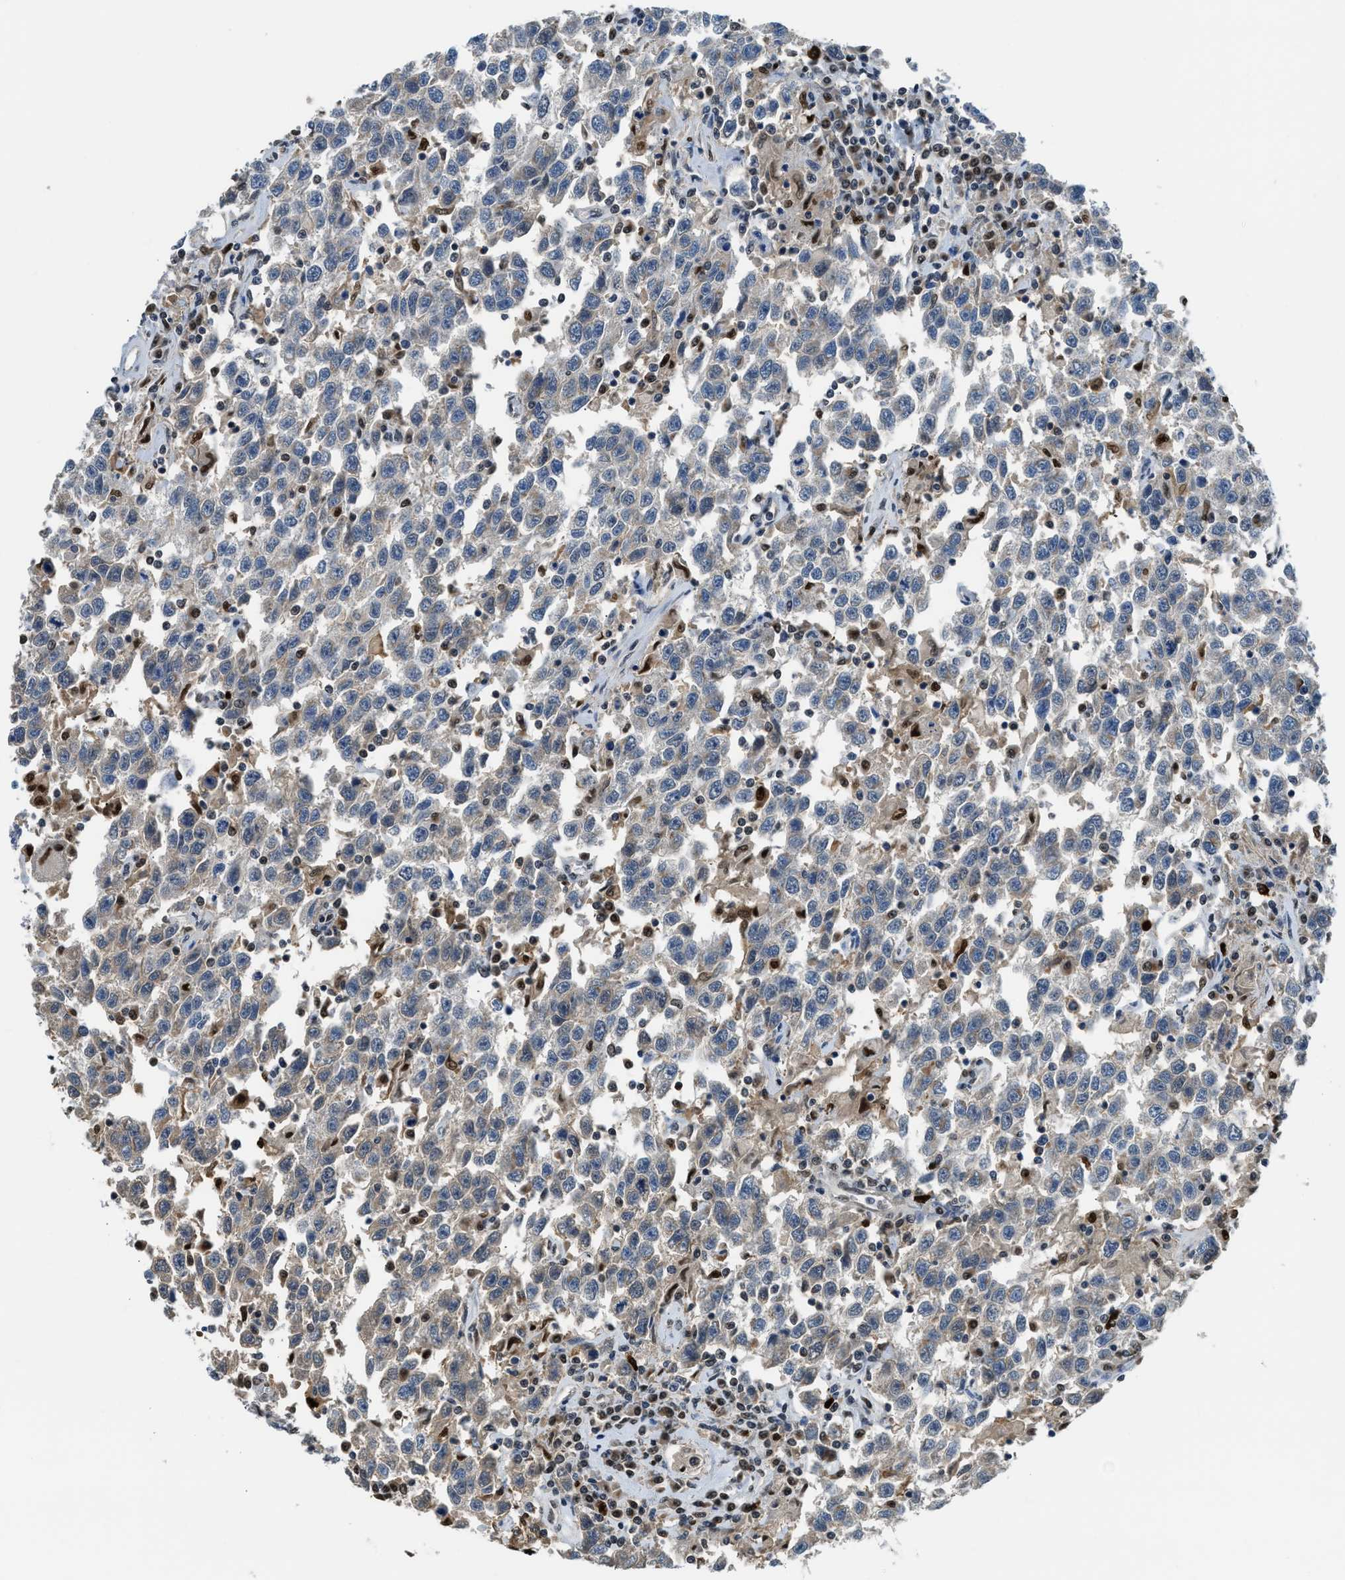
{"staining": {"intensity": "negative", "quantity": "none", "location": "none"}, "tissue": "testis cancer", "cell_type": "Tumor cells", "image_type": "cancer", "snomed": [{"axis": "morphology", "description": "Seminoma, NOS"}, {"axis": "topography", "description": "Testis"}], "caption": "Immunohistochemistry (IHC) photomicrograph of testis seminoma stained for a protein (brown), which reveals no staining in tumor cells.", "gene": "ALX1", "patient": {"sex": "male", "age": 41}}